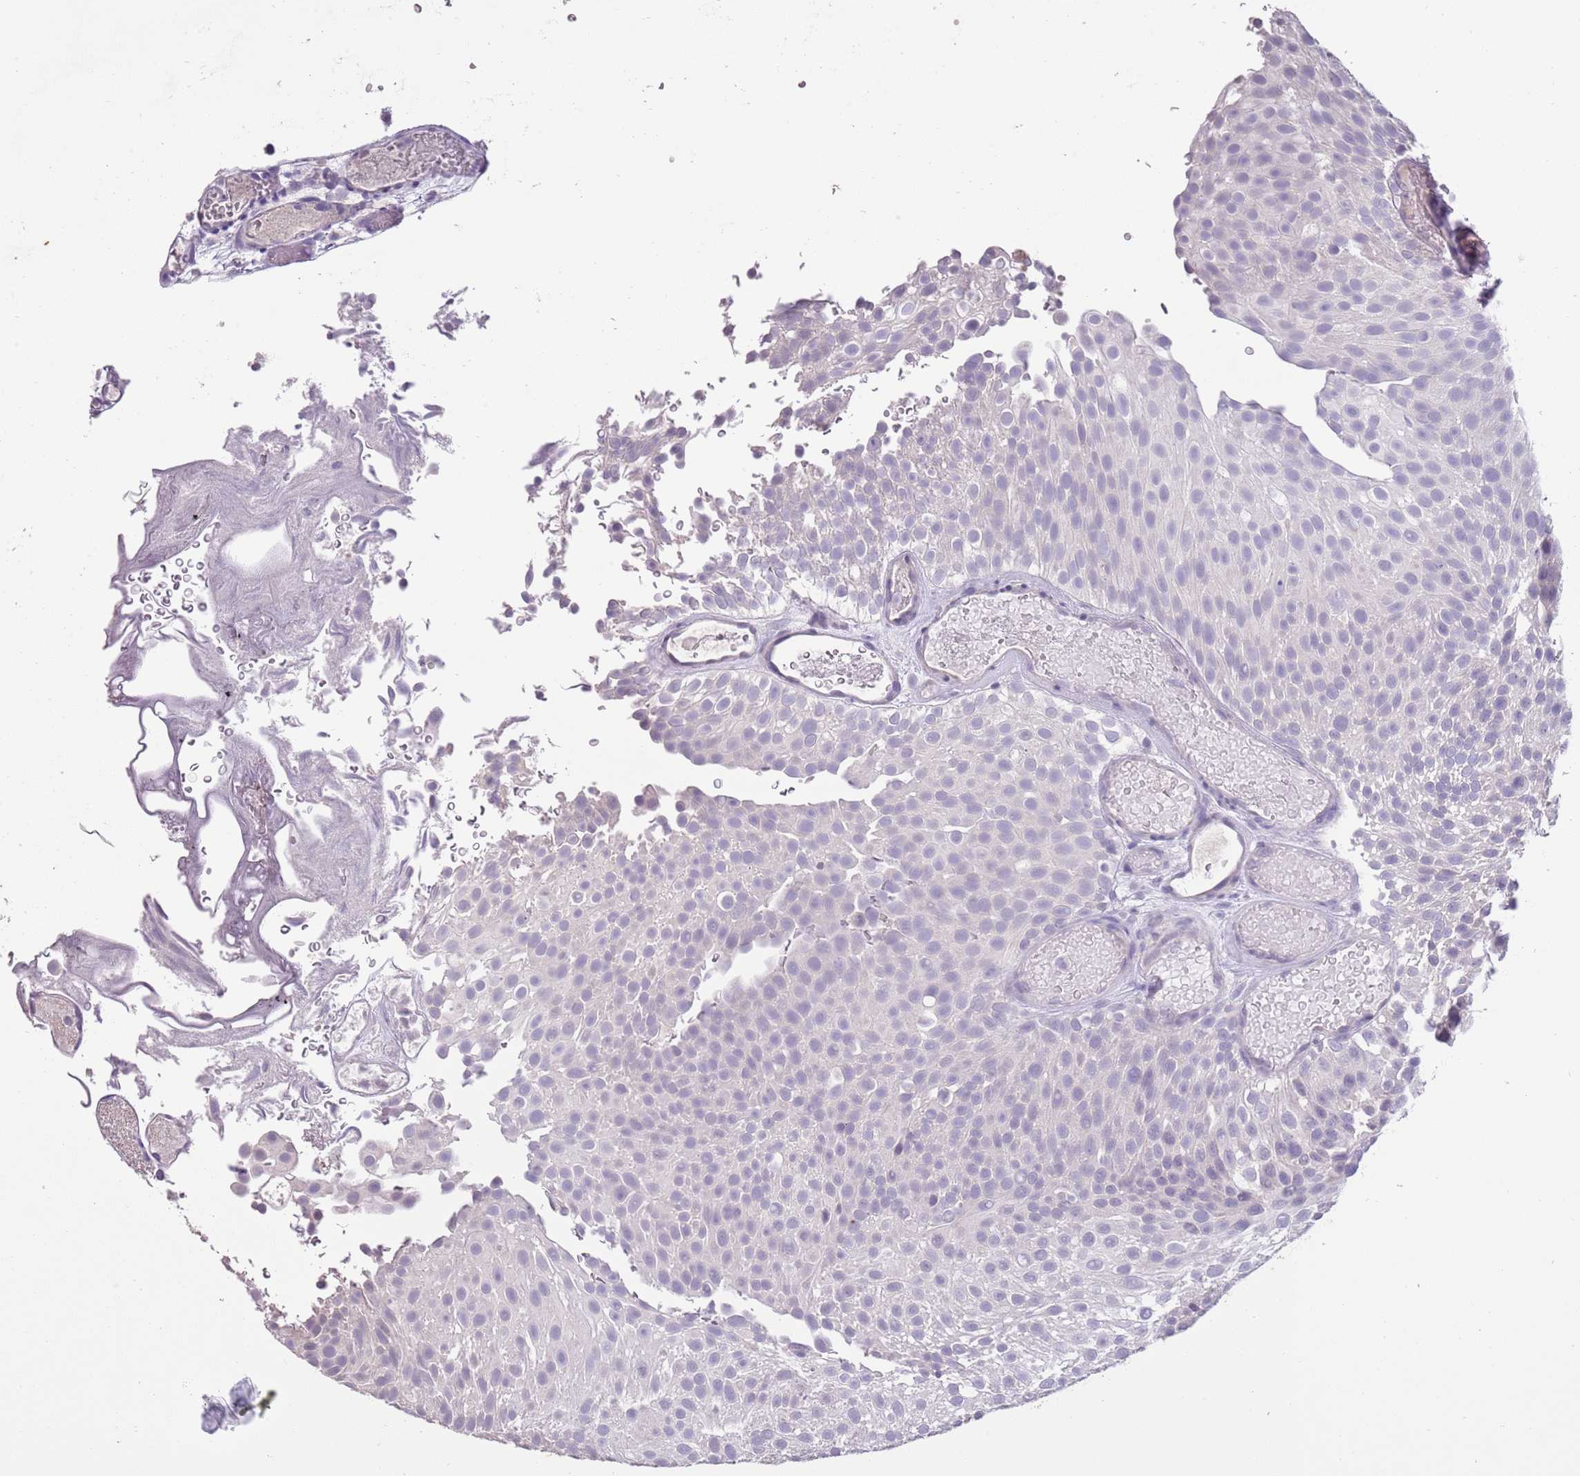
{"staining": {"intensity": "negative", "quantity": "none", "location": "none"}, "tissue": "urothelial cancer", "cell_type": "Tumor cells", "image_type": "cancer", "snomed": [{"axis": "morphology", "description": "Urothelial carcinoma, Low grade"}, {"axis": "topography", "description": "Urinary bladder"}], "caption": "A histopathology image of human urothelial cancer is negative for staining in tumor cells. (DAB (3,3'-diaminobenzidine) immunohistochemistry (IHC), high magnification).", "gene": "SLC35E3", "patient": {"sex": "male", "age": 78}}